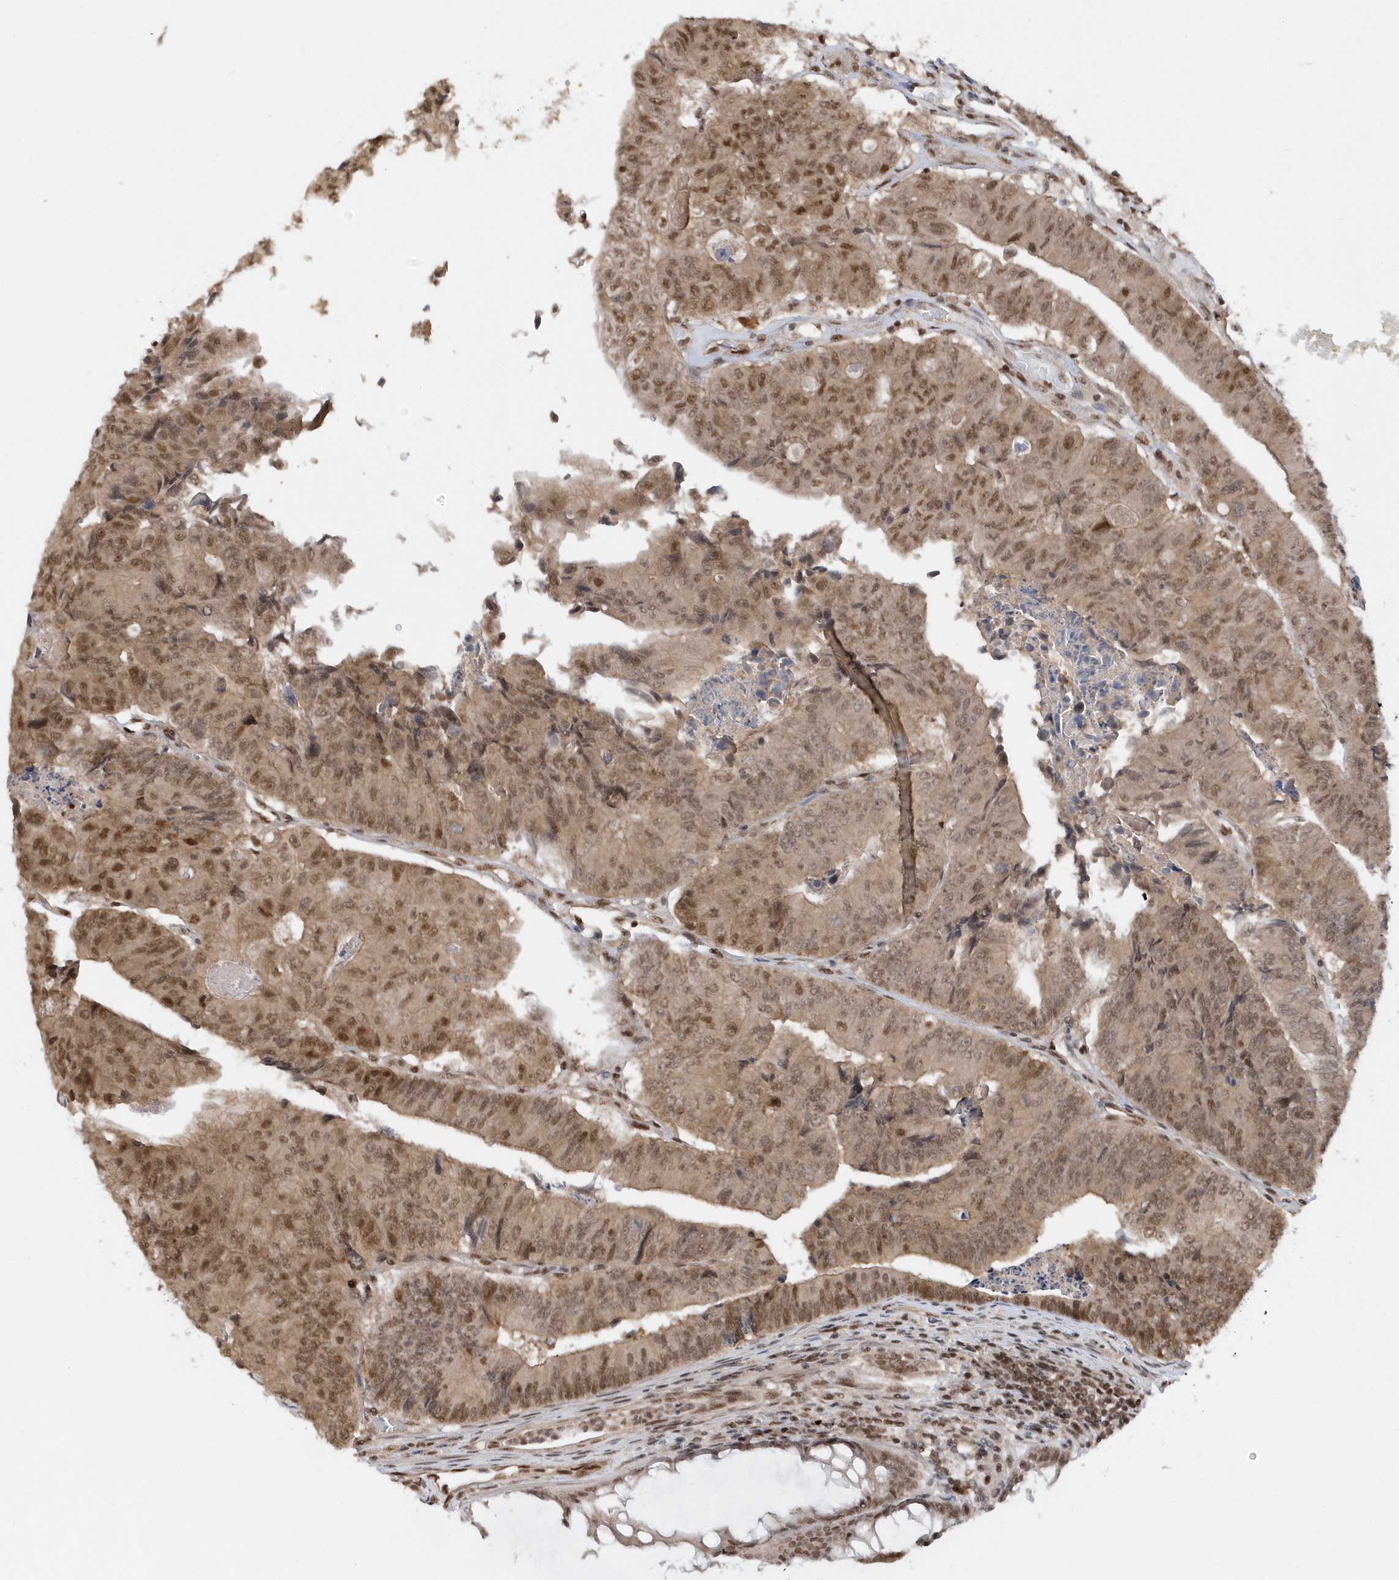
{"staining": {"intensity": "moderate", "quantity": ">75%", "location": "nuclear"}, "tissue": "colorectal cancer", "cell_type": "Tumor cells", "image_type": "cancer", "snomed": [{"axis": "morphology", "description": "Adenocarcinoma, NOS"}, {"axis": "topography", "description": "Colon"}], "caption": "Tumor cells demonstrate medium levels of moderate nuclear expression in about >75% of cells in colorectal cancer (adenocarcinoma).", "gene": "SEPHS1", "patient": {"sex": "female", "age": 67}}